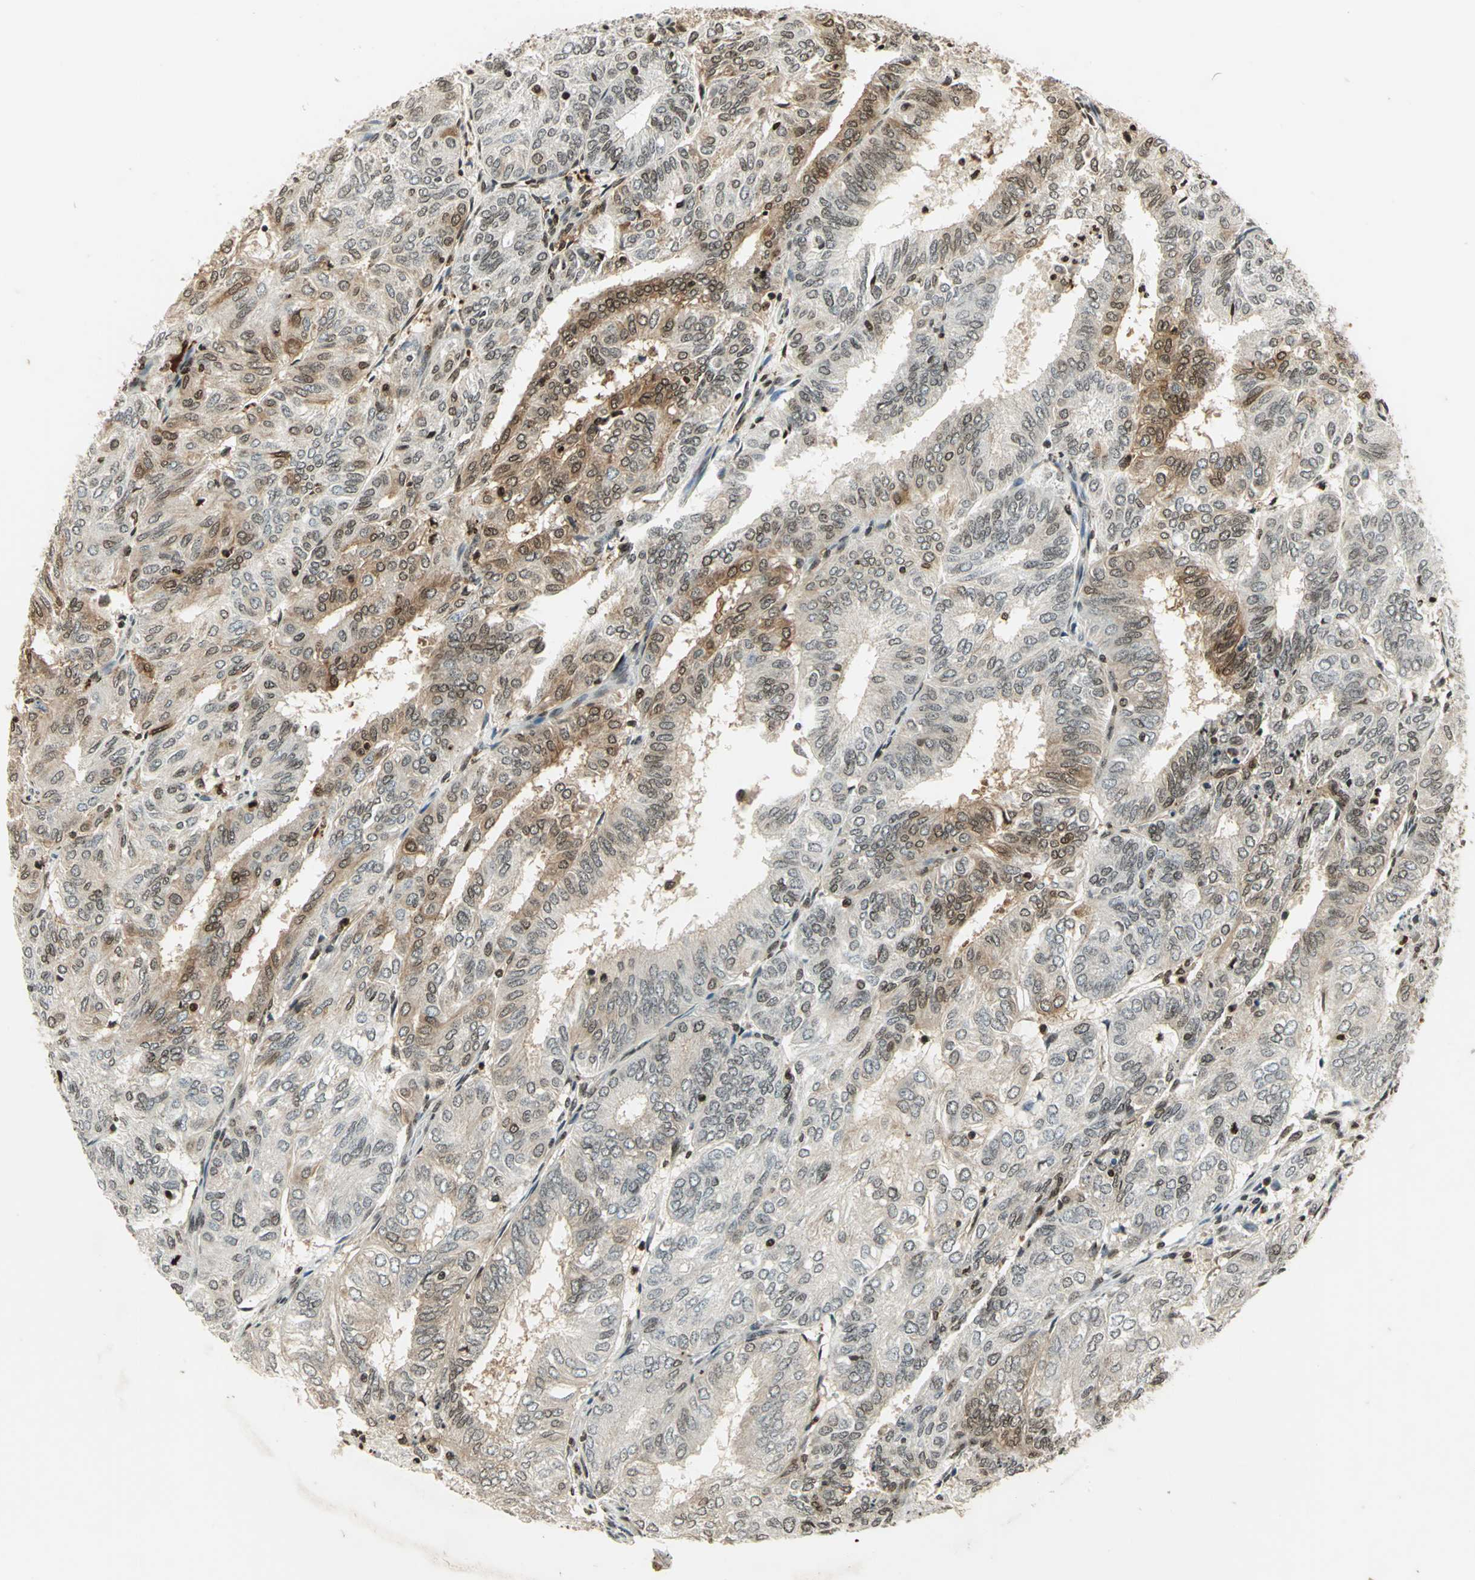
{"staining": {"intensity": "moderate", "quantity": ">75%", "location": "cytoplasmic/membranous,nuclear"}, "tissue": "endometrial cancer", "cell_type": "Tumor cells", "image_type": "cancer", "snomed": [{"axis": "morphology", "description": "Adenocarcinoma, NOS"}, {"axis": "topography", "description": "Uterus"}], "caption": "Immunohistochemical staining of human endometrial adenocarcinoma shows medium levels of moderate cytoplasmic/membranous and nuclear positivity in approximately >75% of tumor cells. The staining is performed using DAB (3,3'-diaminobenzidine) brown chromogen to label protein expression. The nuclei are counter-stained blue using hematoxylin.", "gene": "LGALS3", "patient": {"sex": "female", "age": 60}}